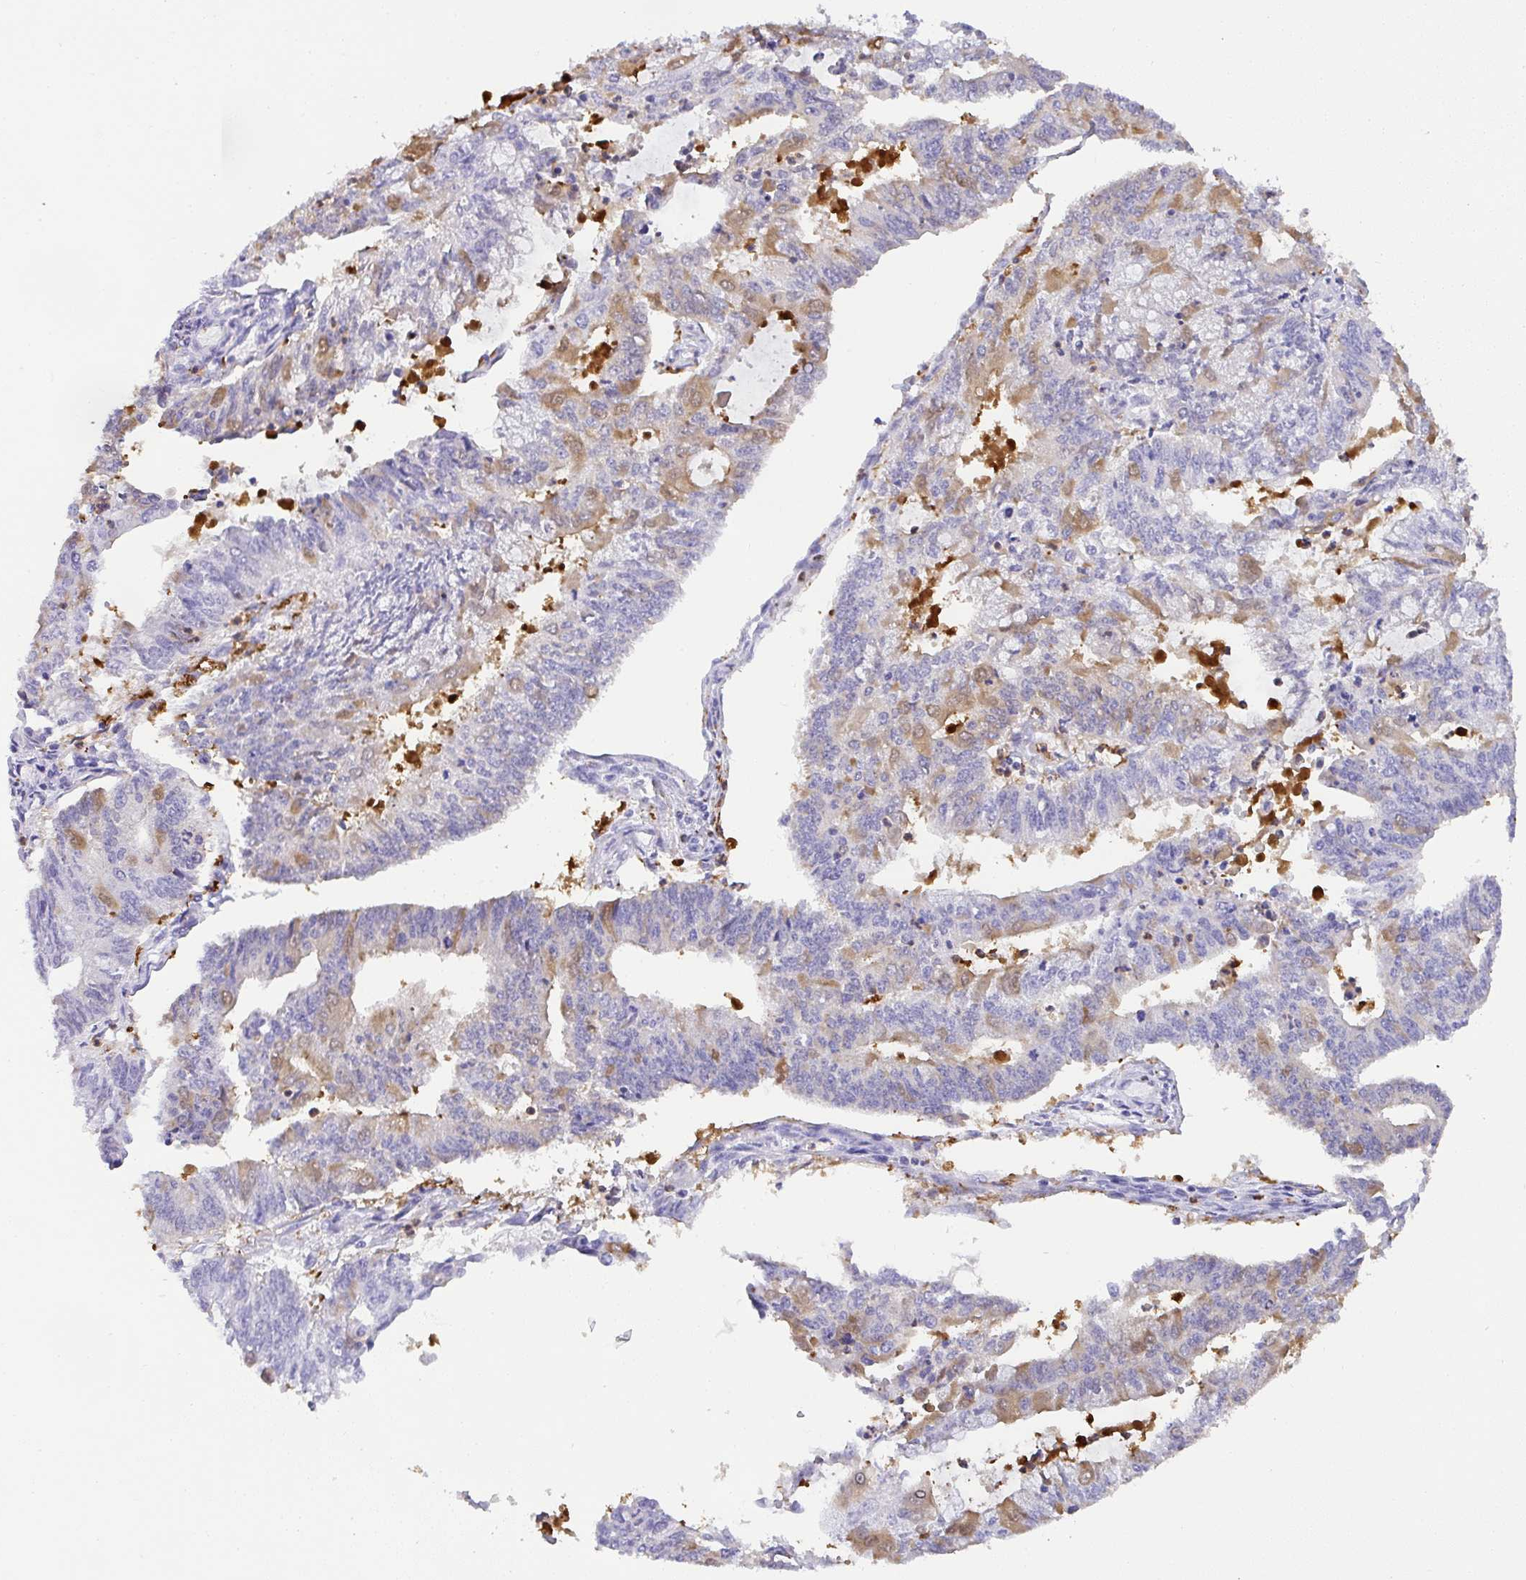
{"staining": {"intensity": "moderate", "quantity": "<25%", "location": "cytoplasmic/membranous"}, "tissue": "endometrial cancer", "cell_type": "Tumor cells", "image_type": "cancer", "snomed": [{"axis": "morphology", "description": "Adenocarcinoma, NOS"}, {"axis": "topography", "description": "Endometrium"}], "caption": "Immunohistochemical staining of human endometrial adenocarcinoma exhibits low levels of moderate cytoplasmic/membranous protein positivity in approximately <25% of tumor cells.", "gene": "TNFAIP8", "patient": {"sex": "female", "age": 61}}